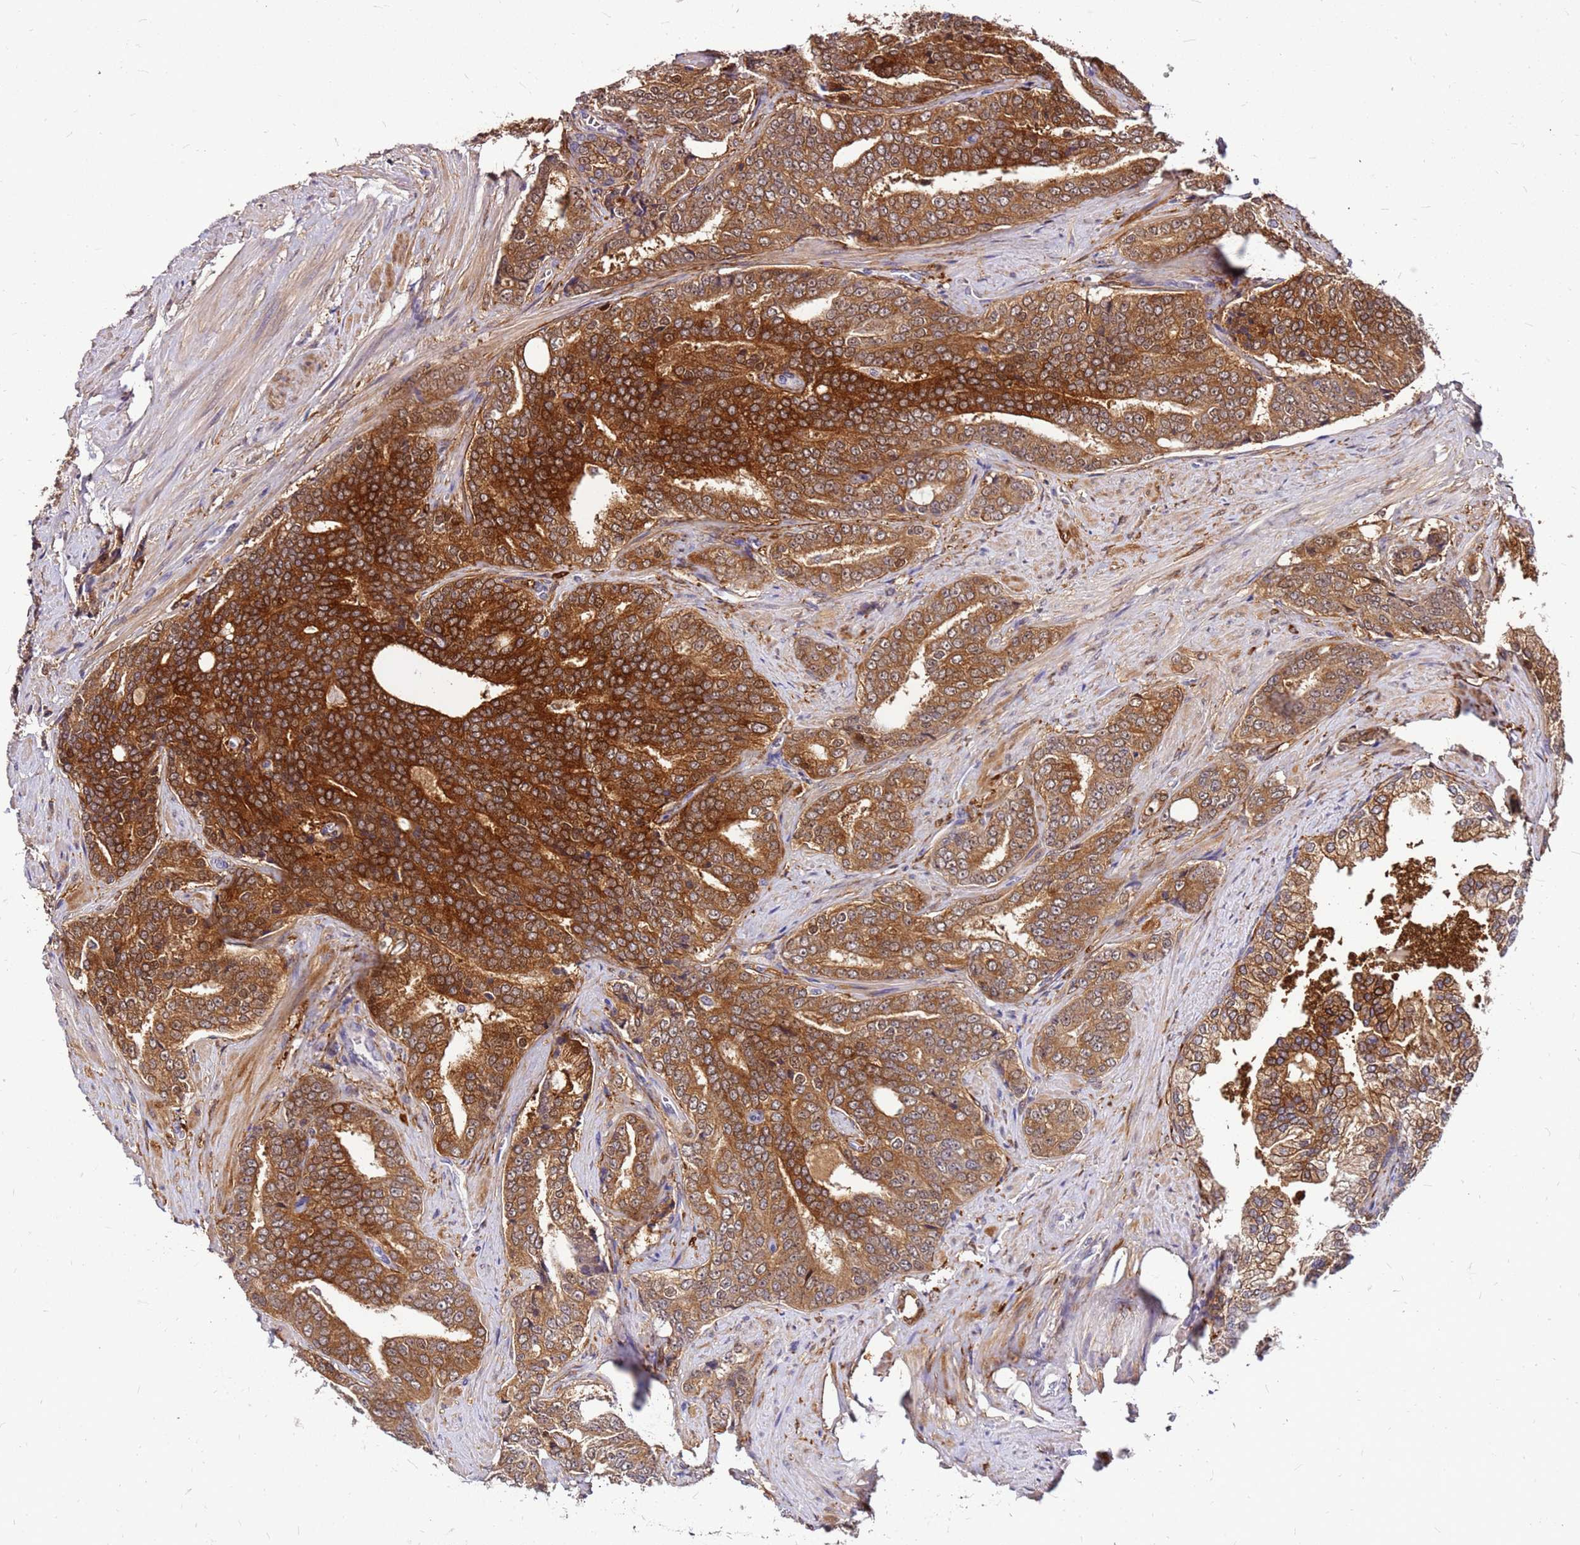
{"staining": {"intensity": "strong", "quantity": ">75%", "location": "cytoplasmic/membranous"}, "tissue": "prostate cancer", "cell_type": "Tumor cells", "image_type": "cancer", "snomed": [{"axis": "morphology", "description": "Adenocarcinoma, High grade"}, {"axis": "topography", "description": "Prostate"}], "caption": "Human prostate cancer stained with a brown dye displays strong cytoplasmic/membranous positive expression in about >75% of tumor cells.", "gene": "ALDH1A3", "patient": {"sex": "male", "age": 67}}